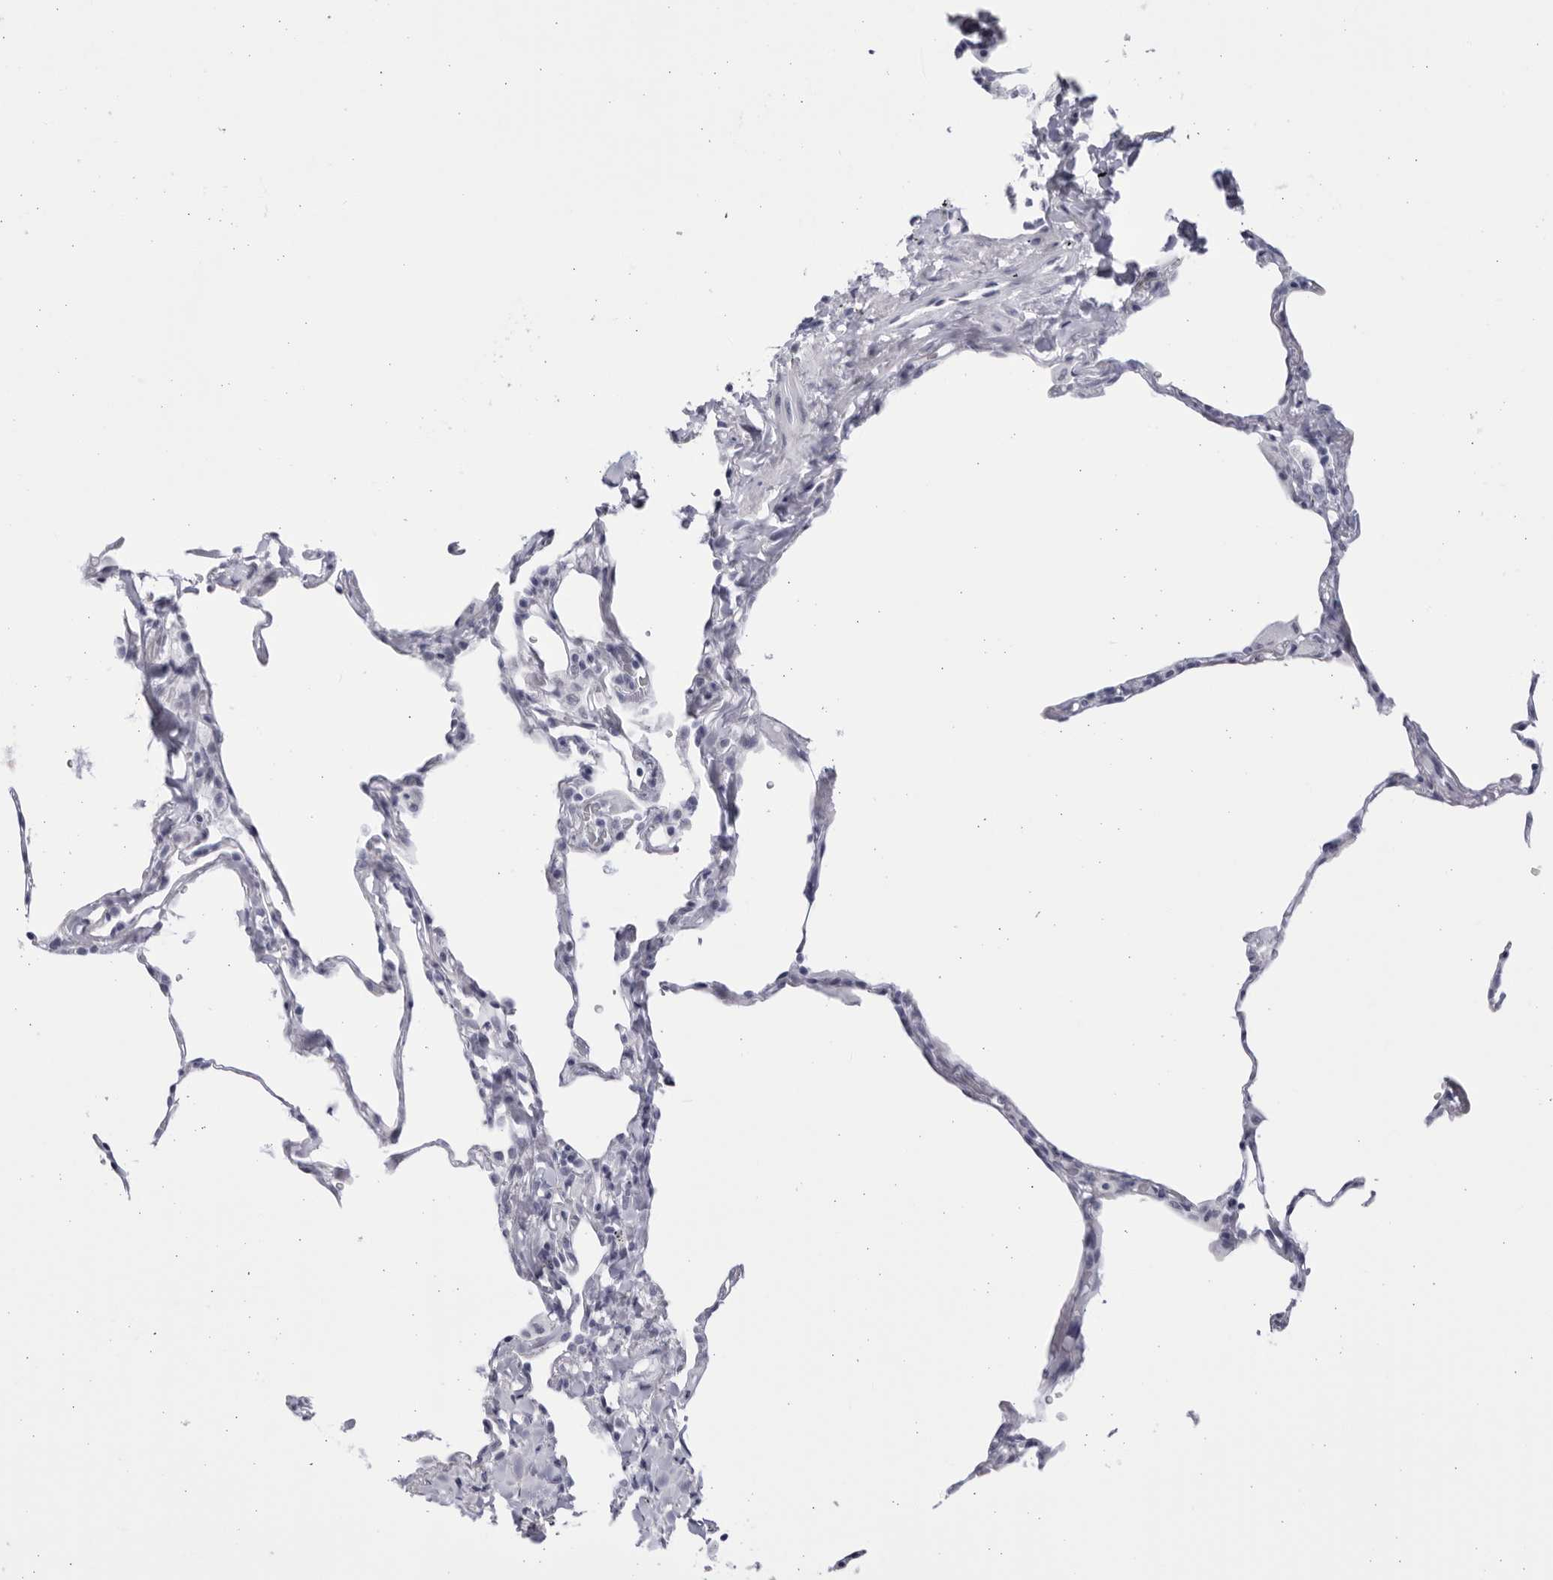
{"staining": {"intensity": "negative", "quantity": "none", "location": "none"}, "tissue": "lung", "cell_type": "Alveolar cells", "image_type": "normal", "snomed": [{"axis": "morphology", "description": "Normal tissue, NOS"}, {"axis": "topography", "description": "Lung"}], "caption": "Alveolar cells show no significant protein staining in benign lung. (DAB immunohistochemistry (IHC), high magnification).", "gene": "CCDC181", "patient": {"sex": "male", "age": 59}}